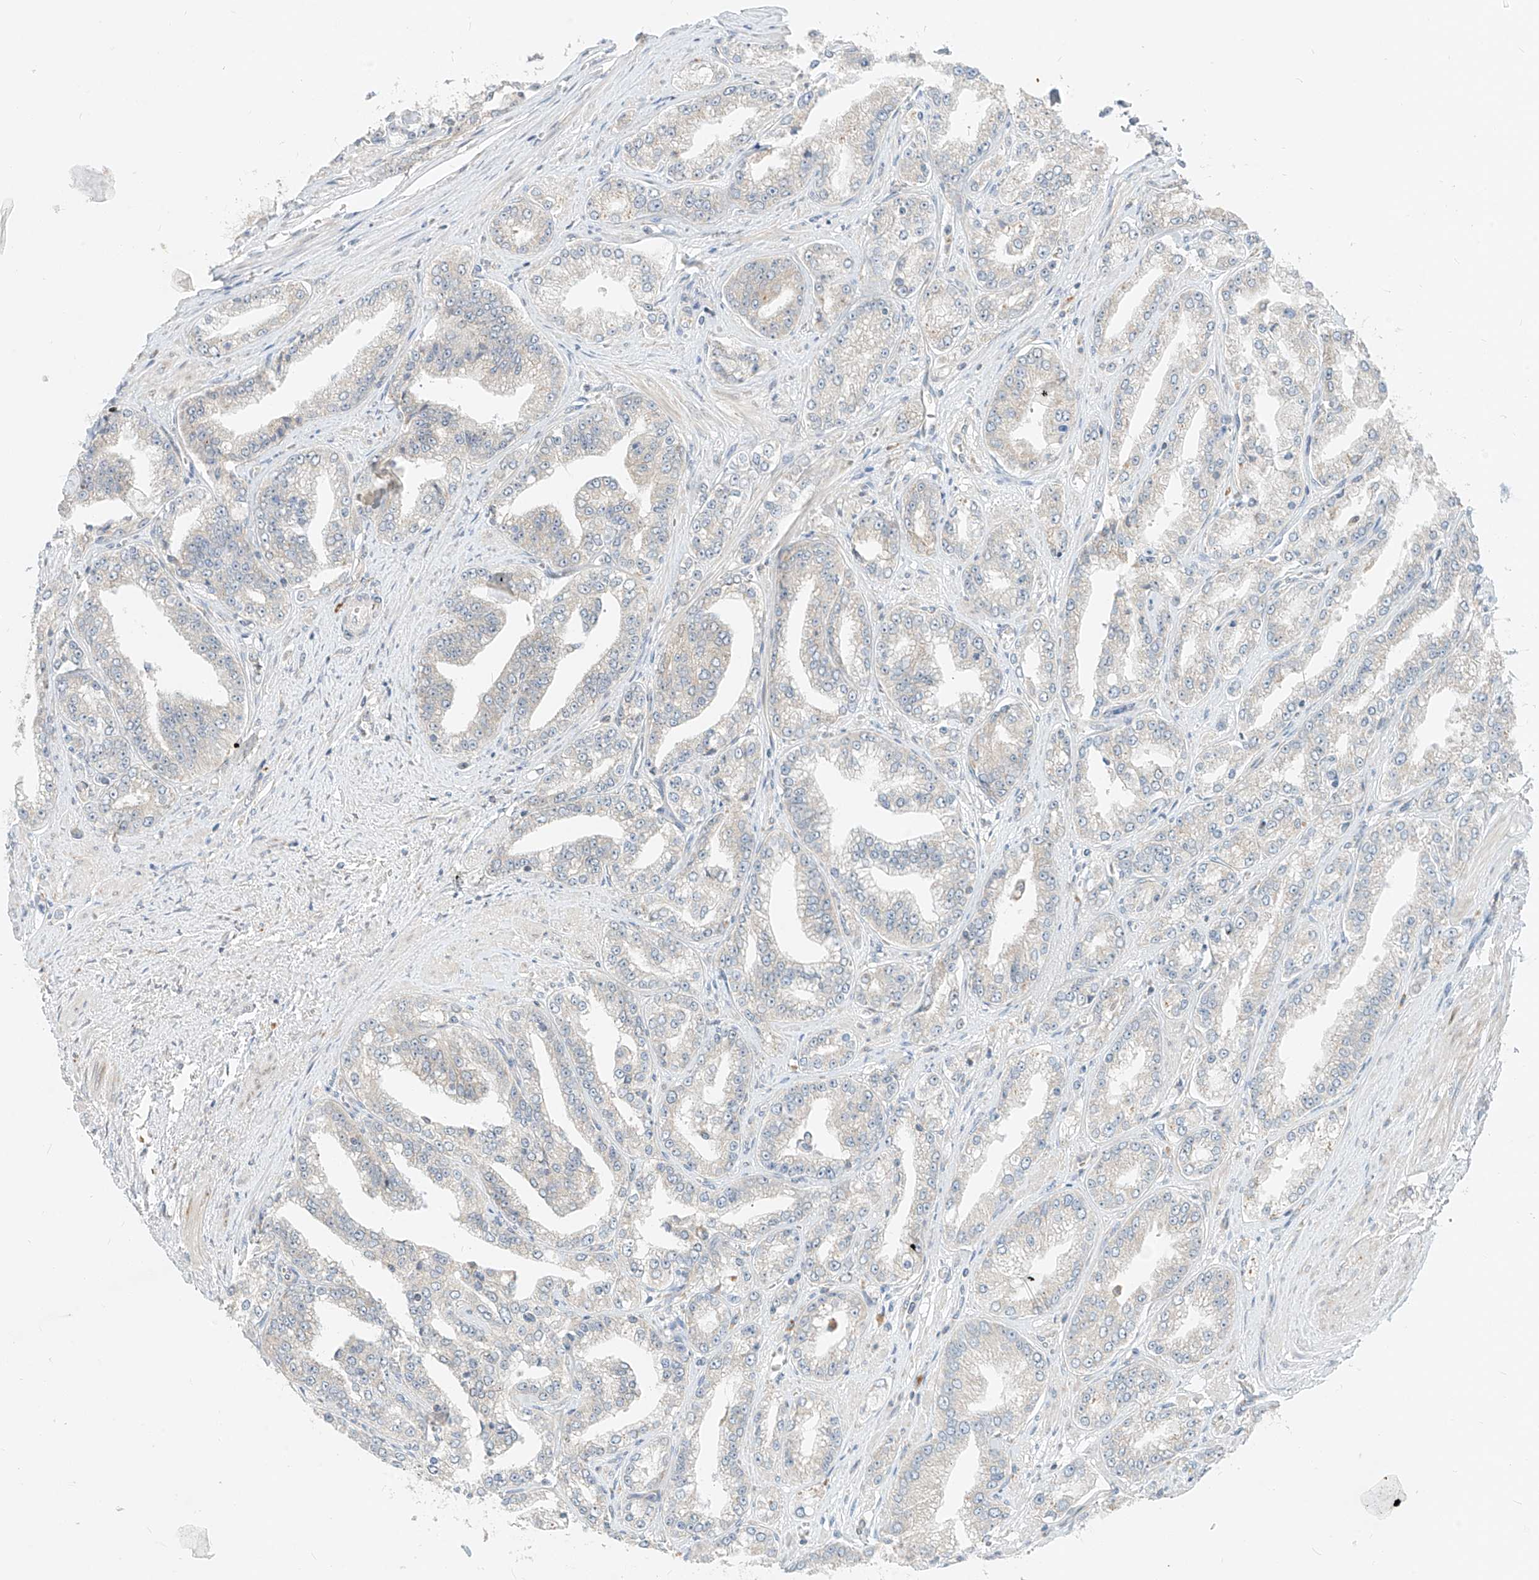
{"staining": {"intensity": "negative", "quantity": "none", "location": "none"}, "tissue": "prostate cancer", "cell_type": "Tumor cells", "image_type": "cancer", "snomed": [{"axis": "morphology", "description": "Adenocarcinoma, High grade"}, {"axis": "topography", "description": "Prostate"}], "caption": "DAB immunohistochemical staining of adenocarcinoma (high-grade) (prostate) exhibits no significant positivity in tumor cells. Nuclei are stained in blue.", "gene": "STT3A", "patient": {"sex": "male", "age": 71}}